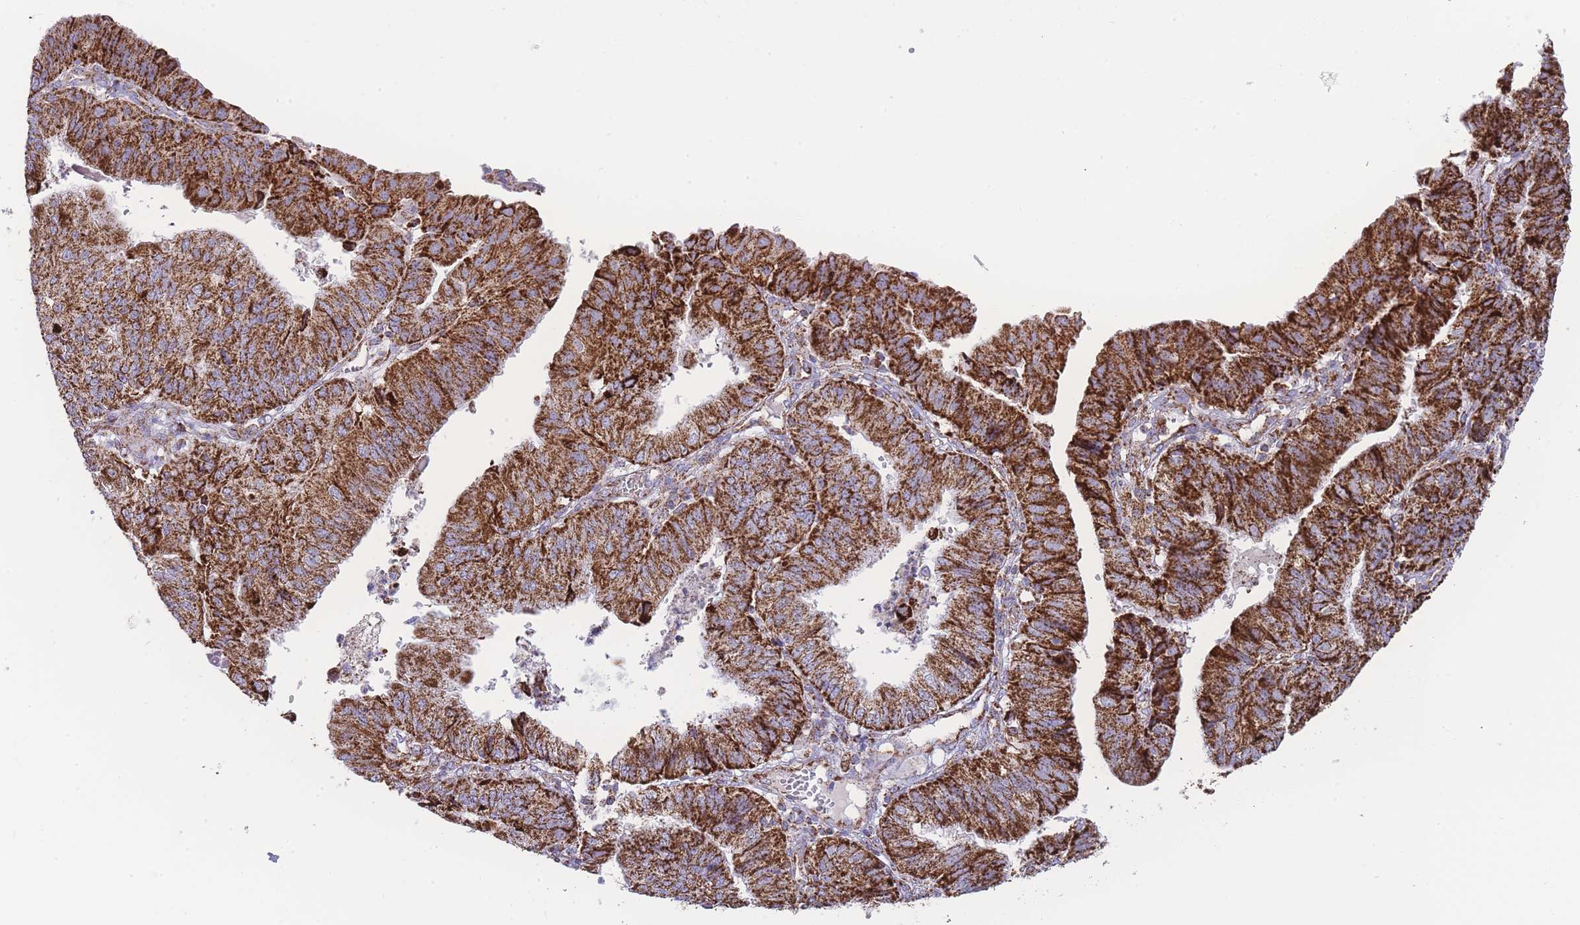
{"staining": {"intensity": "strong", "quantity": ">75%", "location": "cytoplasmic/membranous"}, "tissue": "endometrial cancer", "cell_type": "Tumor cells", "image_type": "cancer", "snomed": [{"axis": "morphology", "description": "Adenocarcinoma, NOS"}, {"axis": "topography", "description": "Endometrium"}], "caption": "Human endometrial cancer (adenocarcinoma) stained with a brown dye exhibits strong cytoplasmic/membranous positive expression in about >75% of tumor cells.", "gene": "GSTM1", "patient": {"sex": "female", "age": 56}}